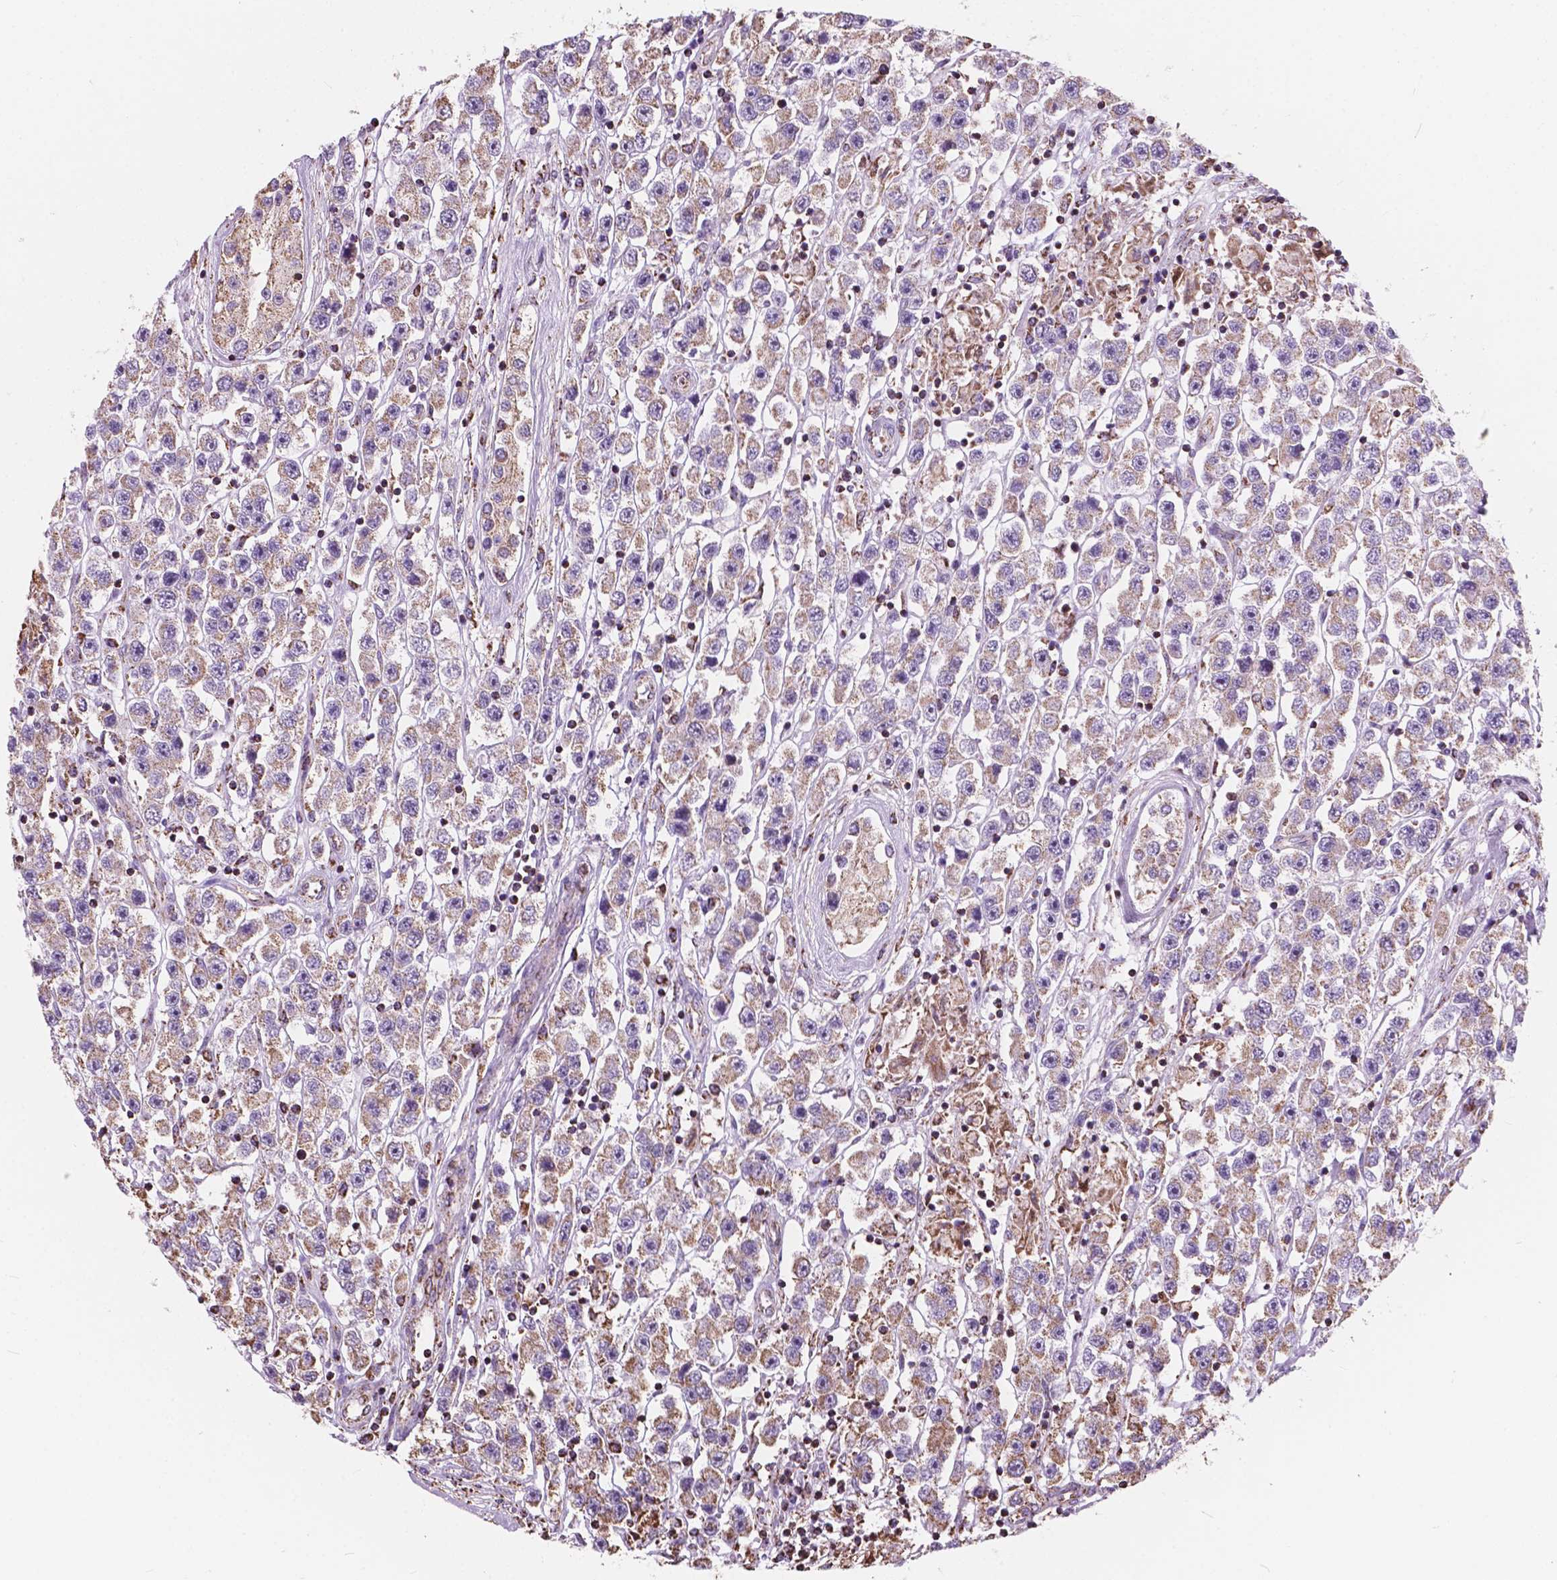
{"staining": {"intensity": "weak", "quantity": ">75%", "location": "cytoplasmic/membranous"}, "tissue": "testis cancer", "cell_type": "Tumor cells", "image_type": "cancer", "snomed": [{"axis": "morphology", "description": "Seminoma, NOS"}, {"axis": "topography", "description": "Testis"}], "caption": "A brown stain highlights weak cytoplasmic/membranous expression of a protein in human seminoma (testis) tumor cells.", "gene": "SCOC", "patient": {"sex": "male", "age": 45}}